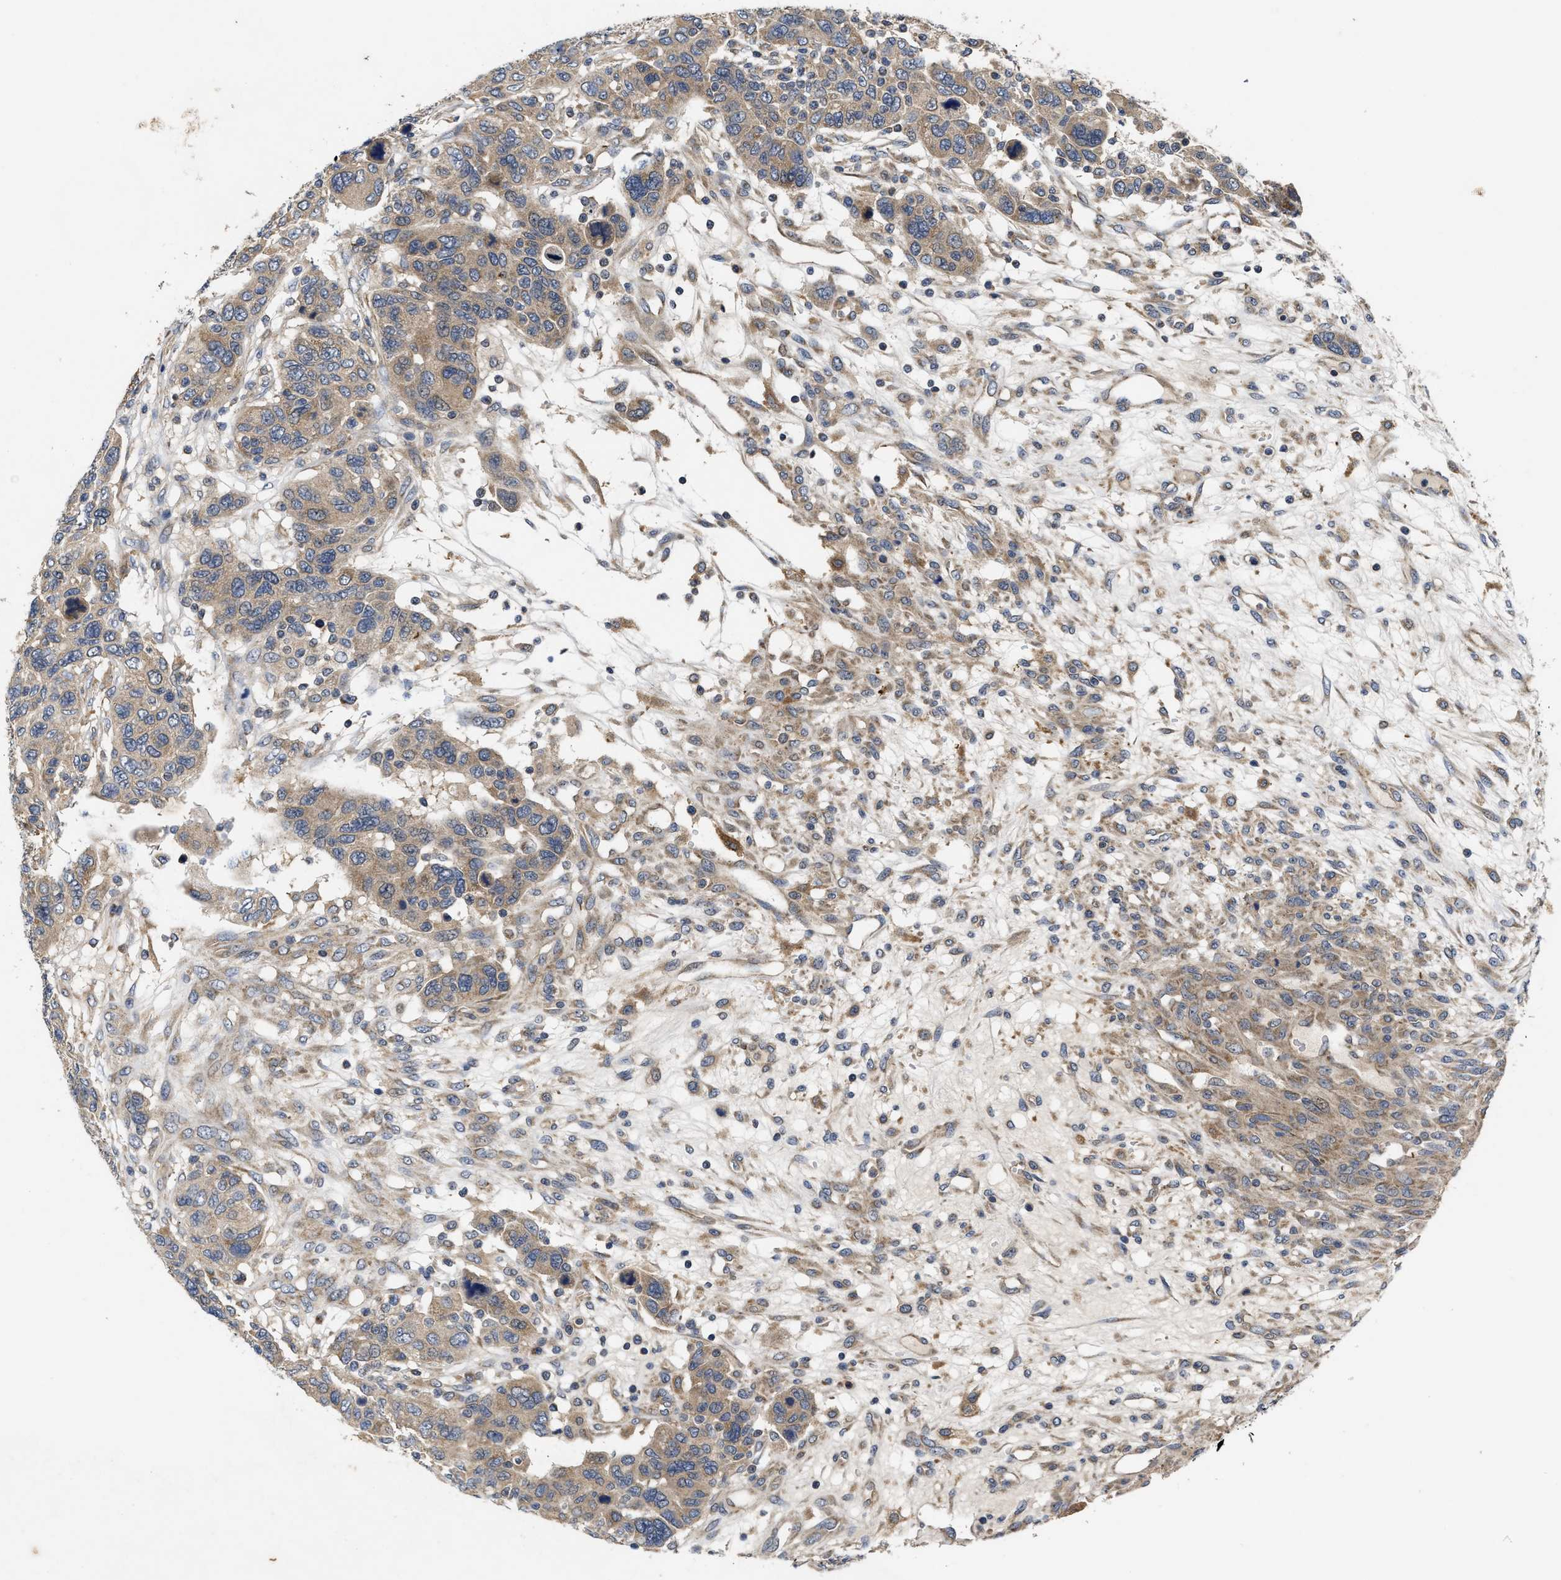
{"staining": {"intensity": "moderate", "quantity": ">75%", "location": "cytoplasmic/membranous"}, "tissue": "breast cancer", "cell_type": "Tumor cells", "image_type": "cancer", "snomed": [{"axis": "morphology", "description": "Duct carcinoma"}, {"axis": "topography", "description": "Breast"}], "caption": "Immunohistochemical staining of human breast intraductal carcinoma reveals moderate cytoplasmic/membranous protein expression in approximately >75% of tumor cells.", "gene": "EFNA4", "patient": {"sex": "female", "age": 37}}